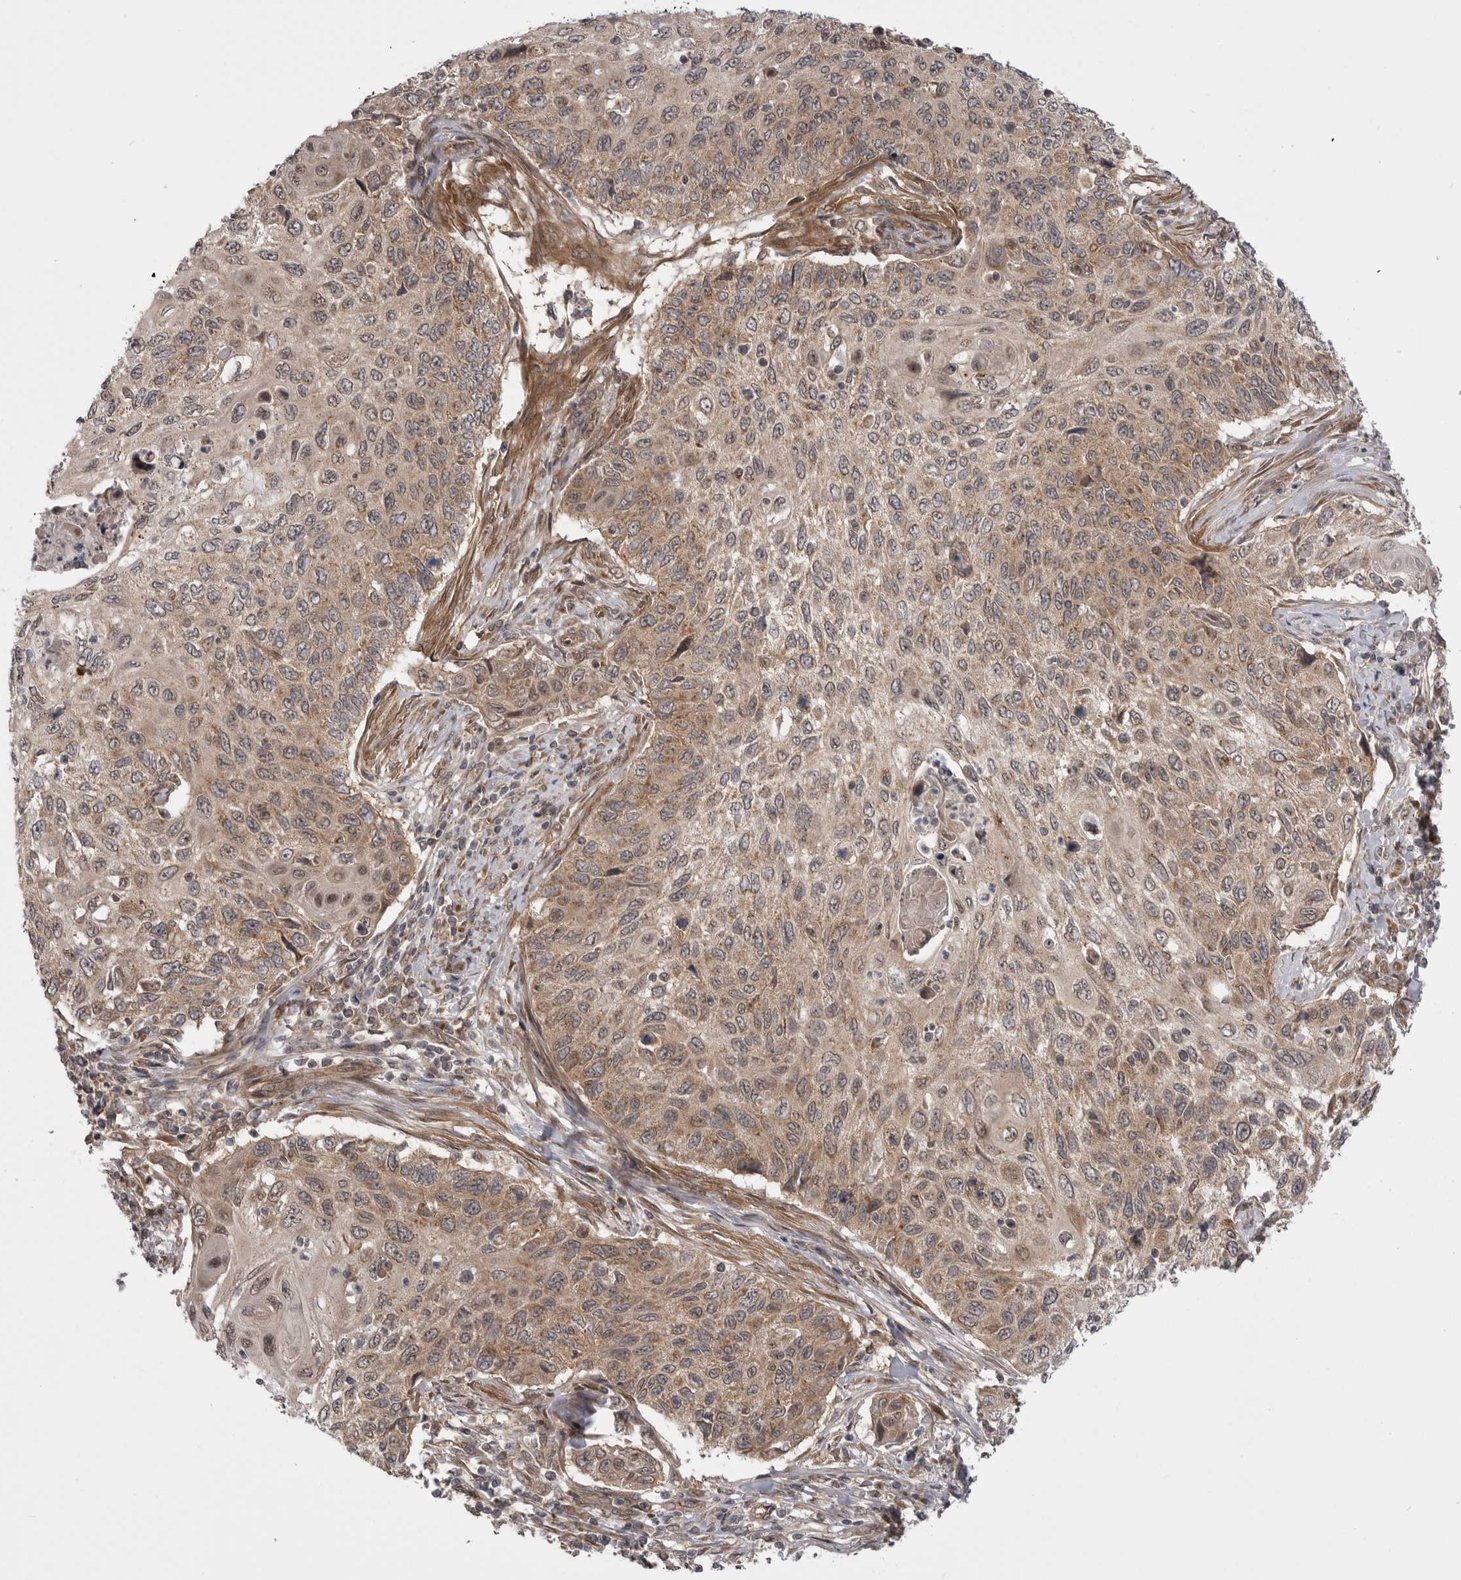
{"staining": {"intensity": "moderate", "quantity": ">75%", "location": "cytoplasmic/membranous"}, "tissue": "cervical cancer", "cell_type": "Tumor cells", "image_type": "cancer", "snomed": [{"axis": "morphology", "description": "Squamous cell carcinoma, NOS"}, {"axis": "topography", "description": "Cervix"}], "caption": "Immunohistochemistry (DAB (3,3'-diaminobenzidine)) staining of human cervical squamous cell carcinoma demonstrates moderate cytoplasmic/membranous protein expression in approximately >75% of tumor cells. (IHC, brightfield microscopy, high magnification).", "gene": "PDCL", "patient": {"sex": "female", "age": 70}}